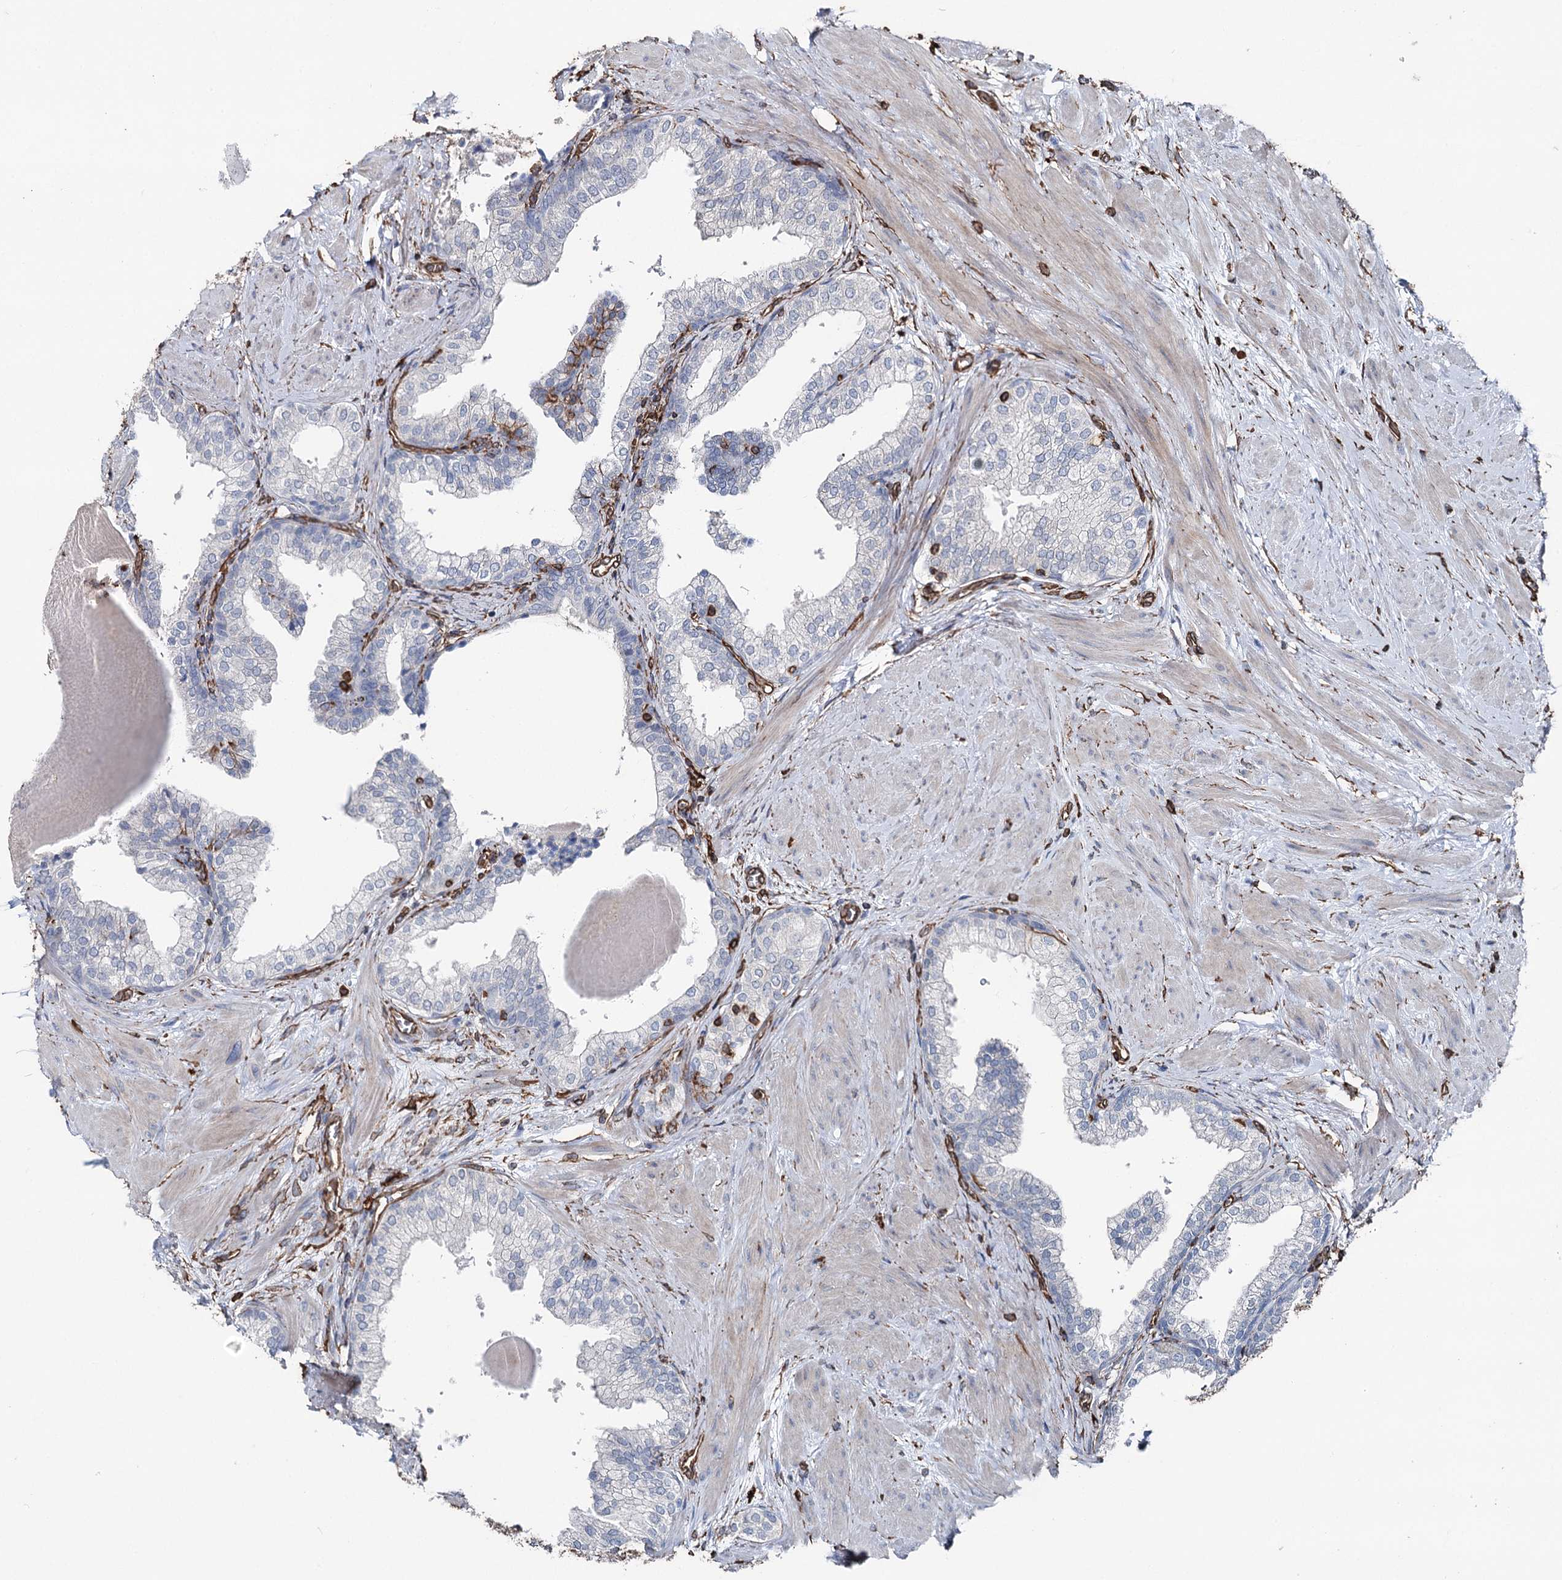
{"staining": {"intensity": "negative", "quantity": "none", "location": "none"}, "tissue": "prostate", "cell_type": "Glandular cells", "image_type": "normal", "snomed": [{"axis": "morphology", "description": "Normal tissue, NOS"}, {"axis": "topography", "description": "Prostate"}], "caption": "Unremarkable prostate was stained to show a protein in brown. There is no significant expression in glandular cells. (Brightfield microscopy of DAB (3,3'-diaminobenzidine) immunohistochemistry at high magnification).", "gene": "CLEC4M", "patient": {"sex": "male", "age": 48}}